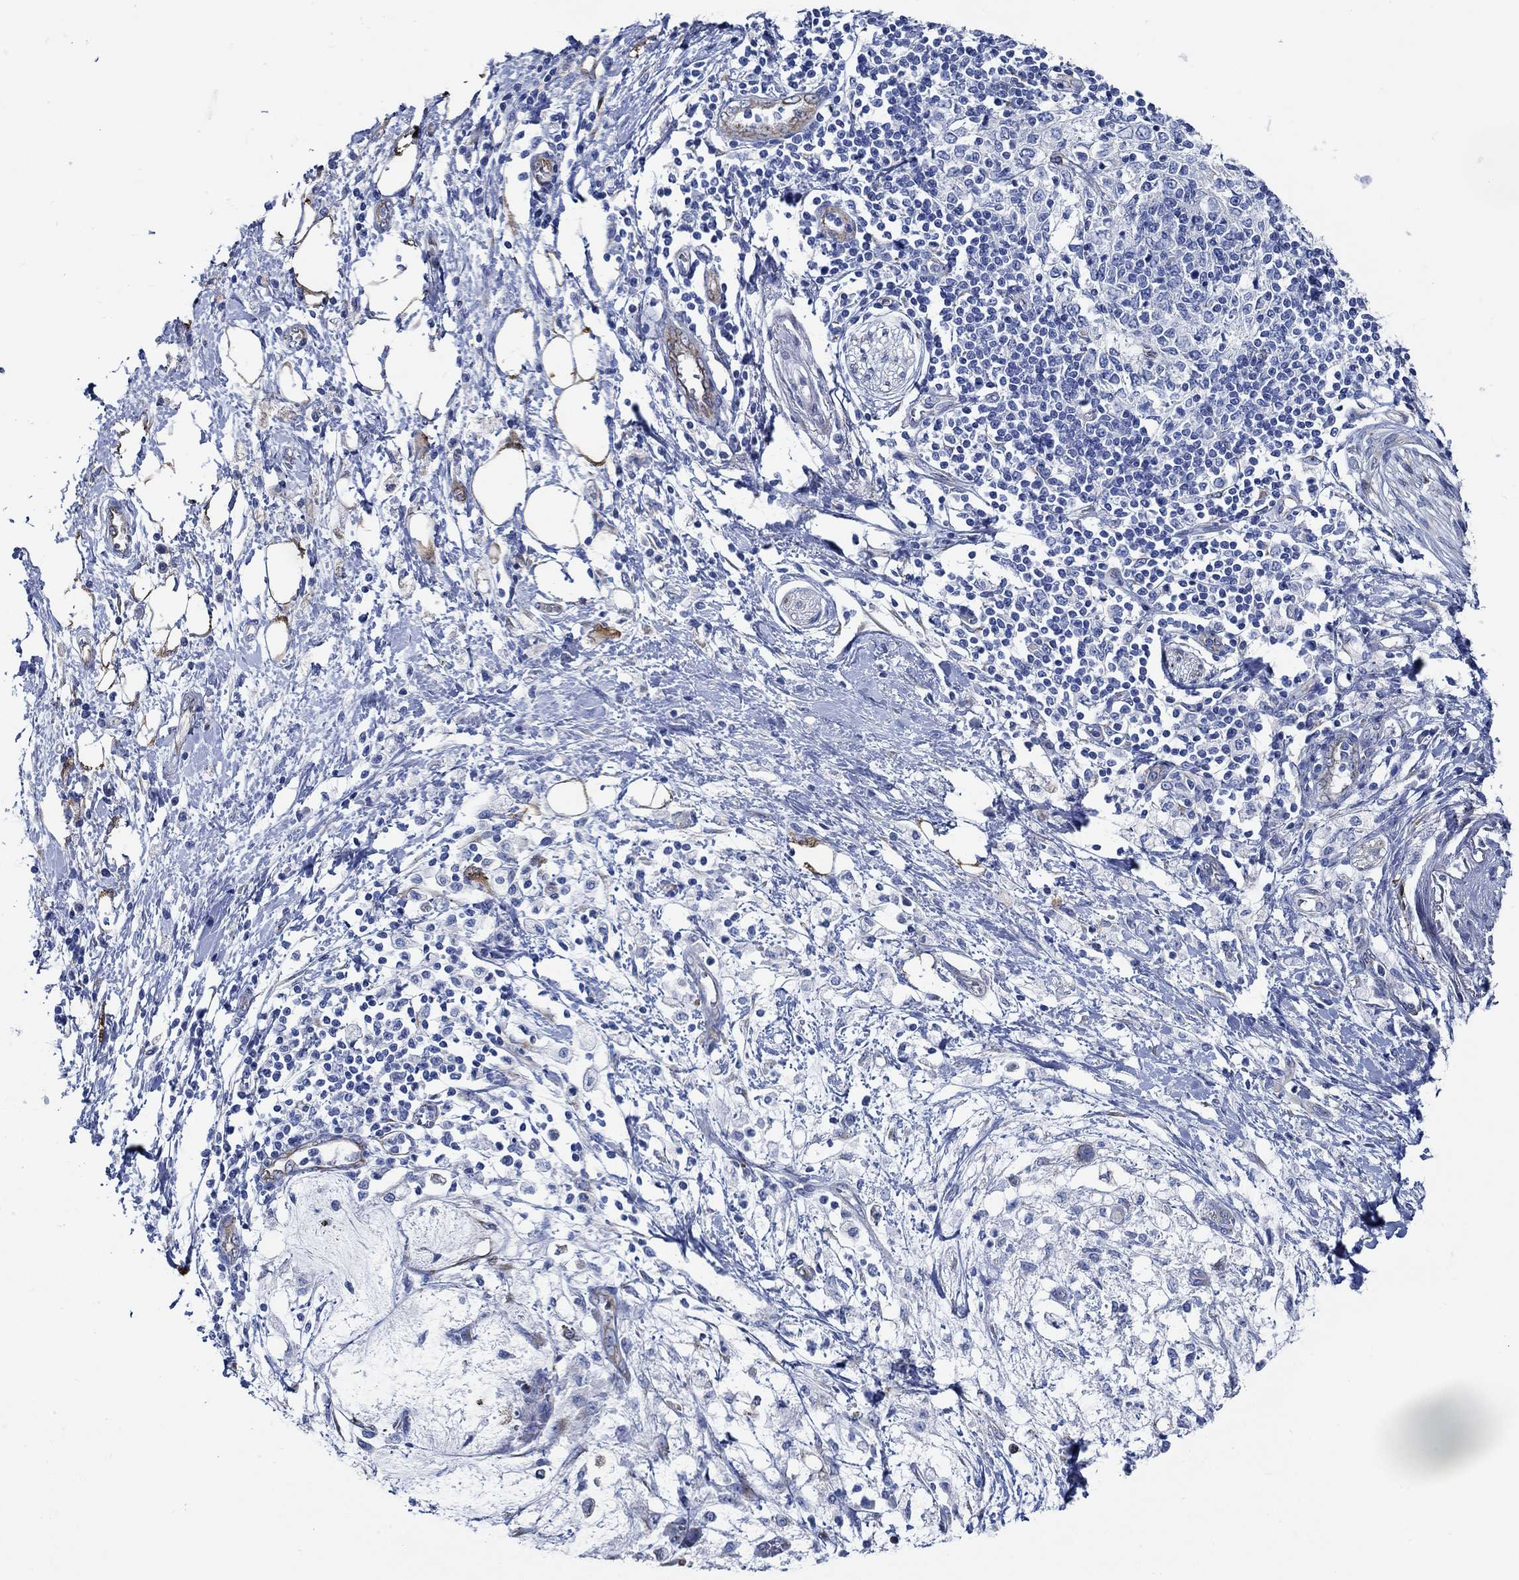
{"staining": {"intensity": "negative", "quantity": "none", "location": "none"}, "tissue": "pancreatic cancer", "cell_type": "Tumor cells", "image_type": "cancer", "snomed": [{"axis": "morphology", "description": "Normal tissue, NOS"}, {"axis": "morphology", "description": "Adenocarcinoma, NOS"}, {"axis": "topography", "description": "Pancreas"}, {"axis": "topography", "description": "Duodenum"}], "caption": "IHC micrograph of human pancreatic adenocarcinoma stained for a protein (brown), which exhibits no positivity in tumor cells. (DAB (3,3'-diaminobenzidine) immunohistochemistry (IHC) with hematoxylin counter stain).", "gene": "HECW2", "patient": {"sex": "female", "age": 60}}